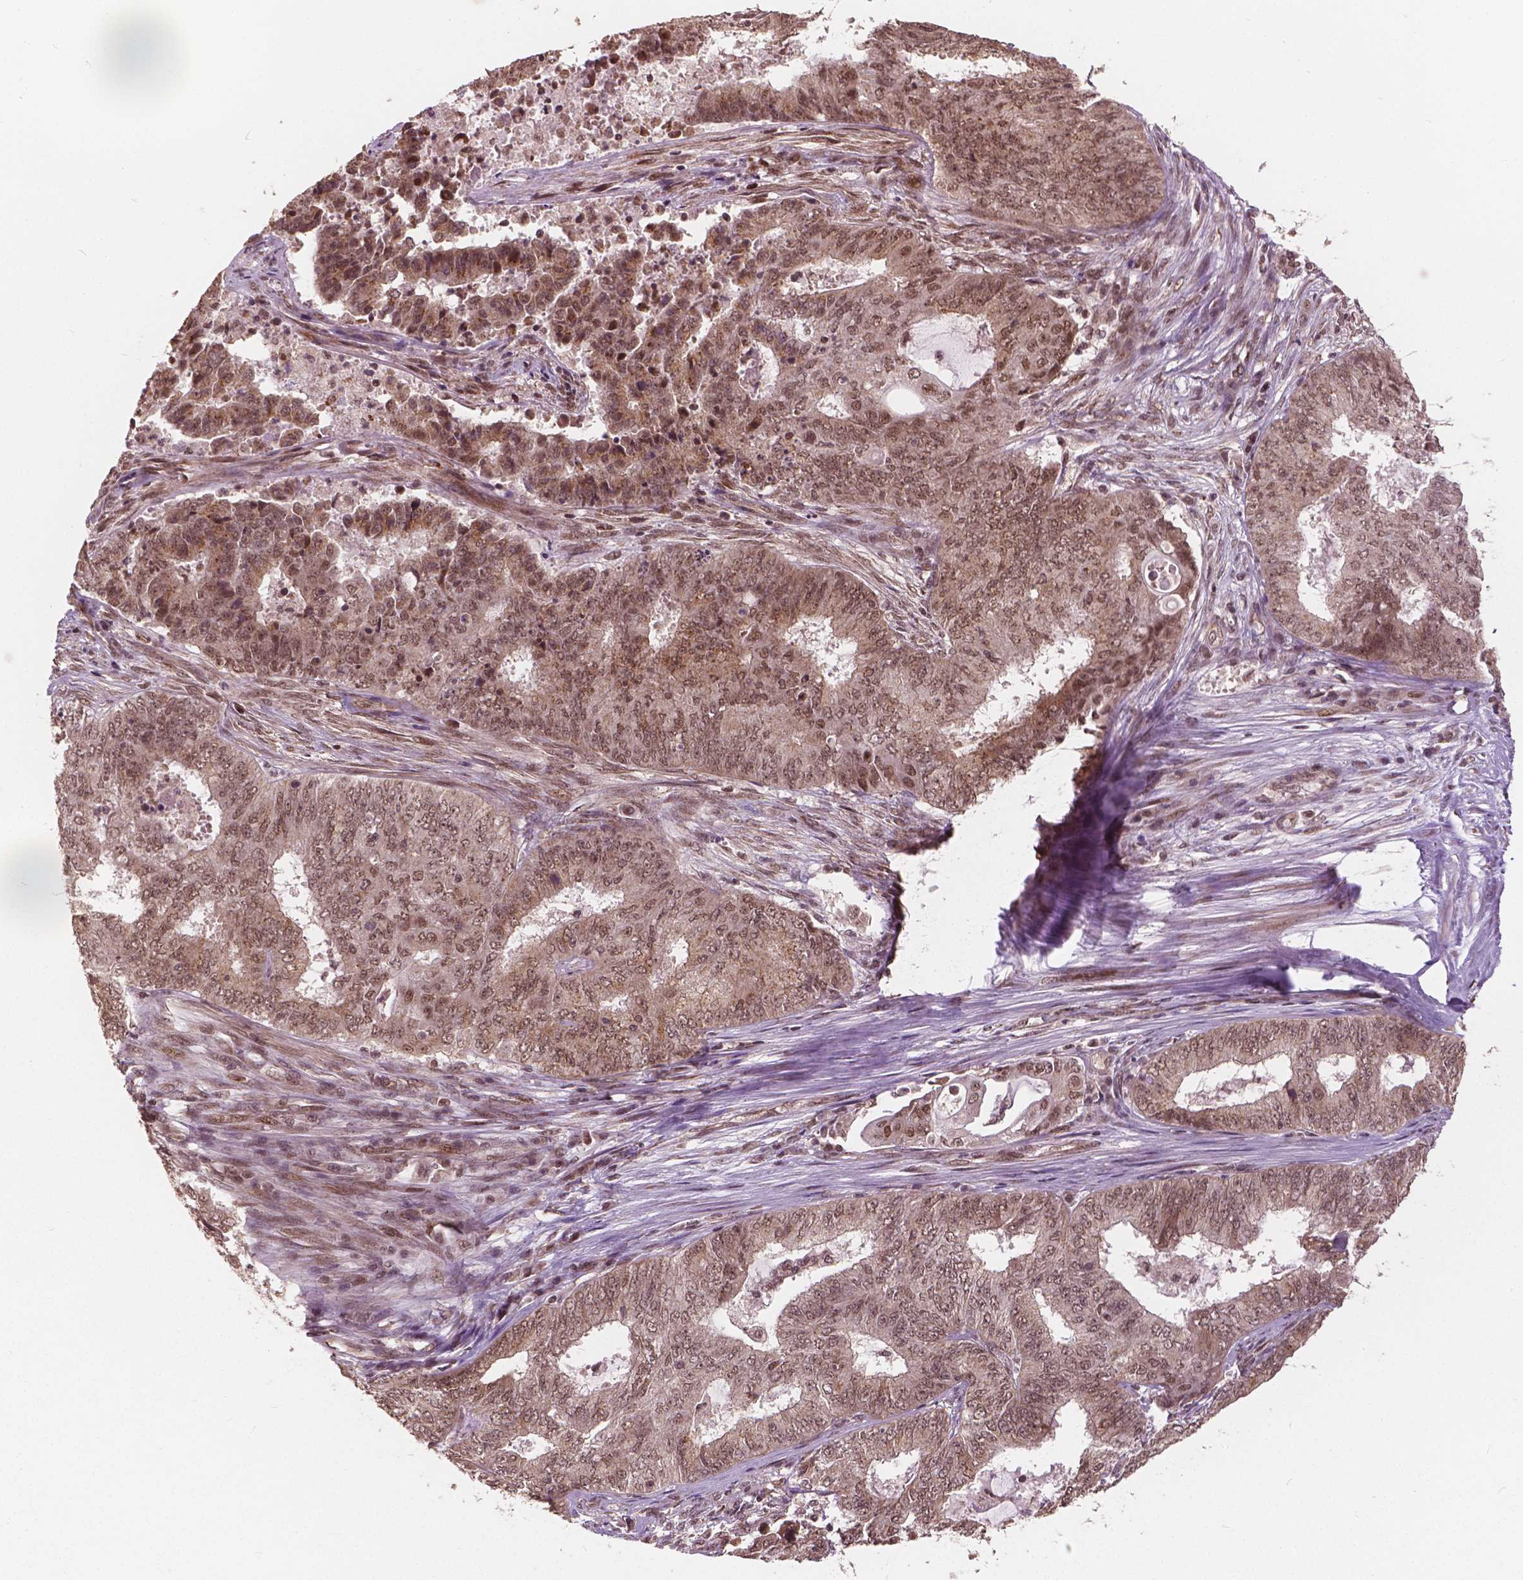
{"staining": {"intensity": "moderate", "quantity": ">75%", "location": "cytoplasmic/membranous,nuclear"}, "tissue": "endometrial cancer", "cell_type": "Tumor cells", "image_type": "cancer", "snomed": [{"axis": "morphology", "description": "Adenocarcinoma, NOS"}, {"axis": "topography", "description": "Endometrium"}], "caption": "Immunohistochemical staining of endometrial cancer (adenocarcinoma) exhibits medium levels of moderate cytoplasmic/membranous and nuclear positivity in approximately >75% of tumor cells.", "gene": "GPS2", "patient": {"sex": "female", "age": 62}}